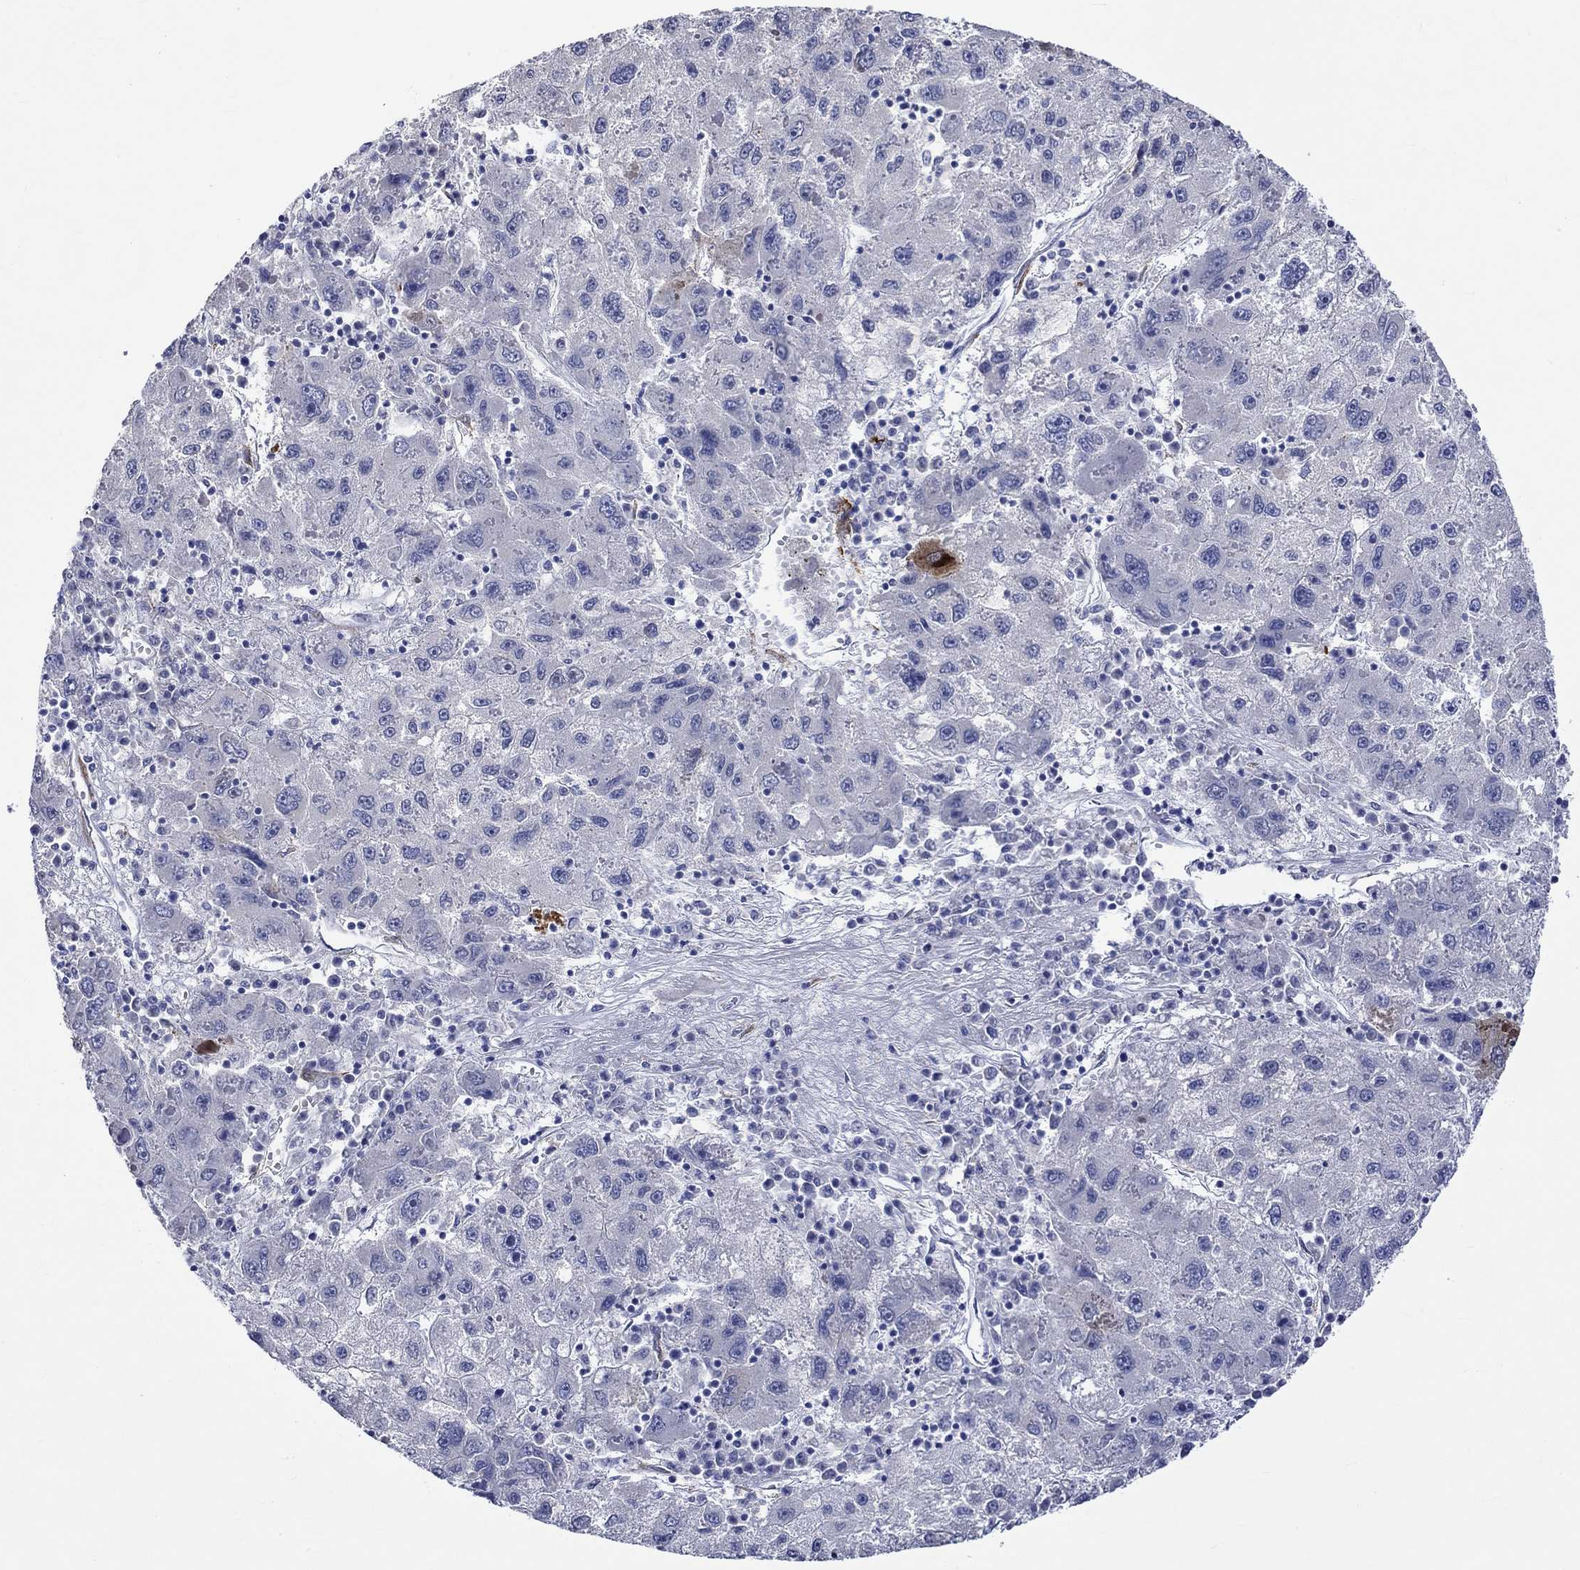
{"staining": {"intensity": "strong", "quantity": "<25%", "location": "cytoplasmic/membranous"}, "tissue": "liver cancer", "cell_type": "Tumor cells", "image_type": "cancer", "snomed": [{"axis": "morphology", "description": "Carcinoma, Hepatocellular, NOS"}, {"axis": "topography", "description": "Liver"}], "caption": "This histopathology image shows immunohistochemistry staining of hepatocellular carcinoma (liver), with medium strong cytoplasmic/membranous positivity in about <25% of tumor cells.", "gene": "CRYAB", "patient": {"sex": "male", "age": 75}}